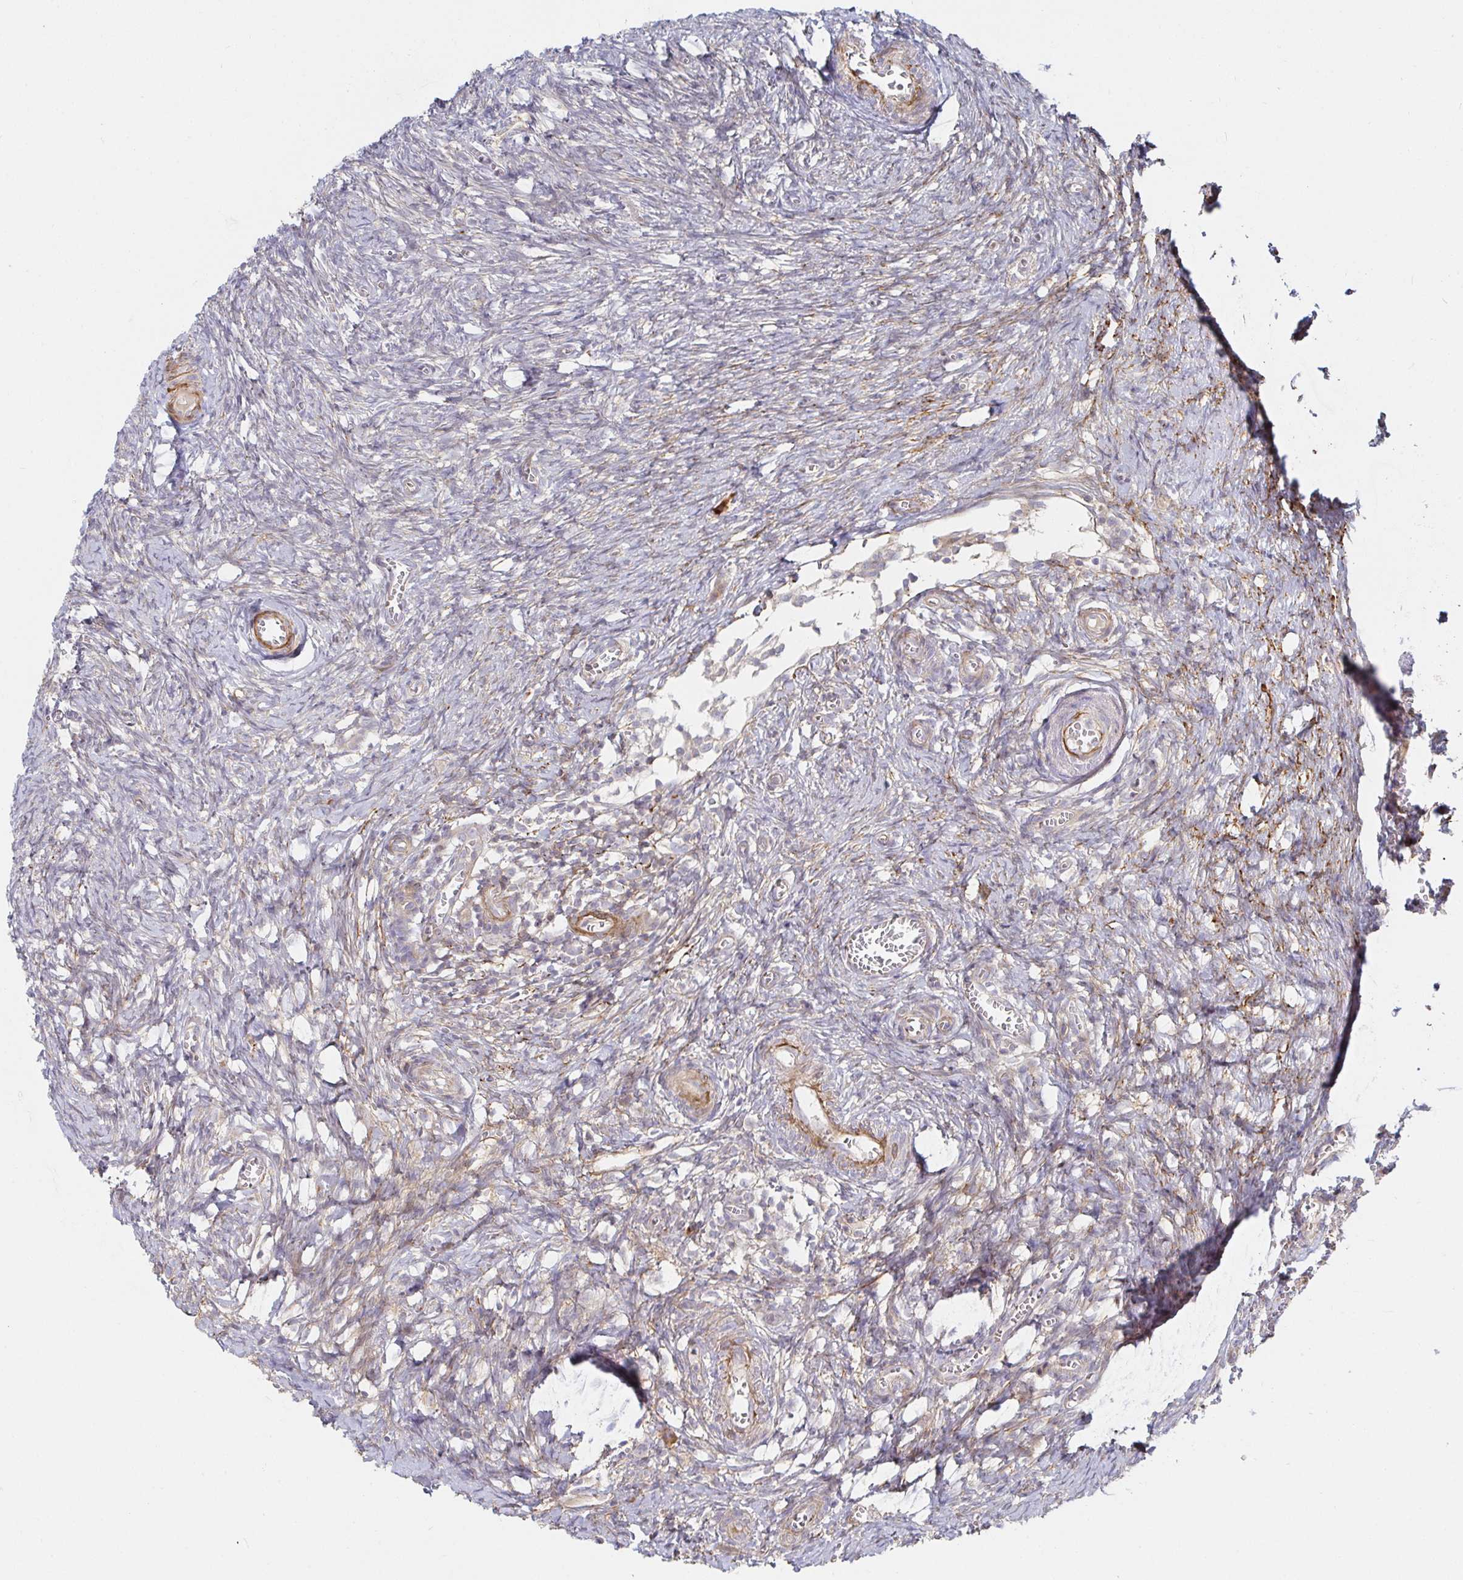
{"staining": {"intensity": "weak", "quantity": ">75%", "location": "cytoplasmic/membranous"}, "tissue": "ovary", "cell_type": "Follicle cells", "image_type": "normal", "snomed": [{"axis": "morphology", "description": "Normal tissue, NOS"}, {"axis": "topography", "description": "Ovary"}], "caption": "Weak cytoplasmic/membranous staining is present in approximately >75% of follicle cells in normal ovary.", "gene": "SSH2", "patient": {"sex": "female", "age": 41}}